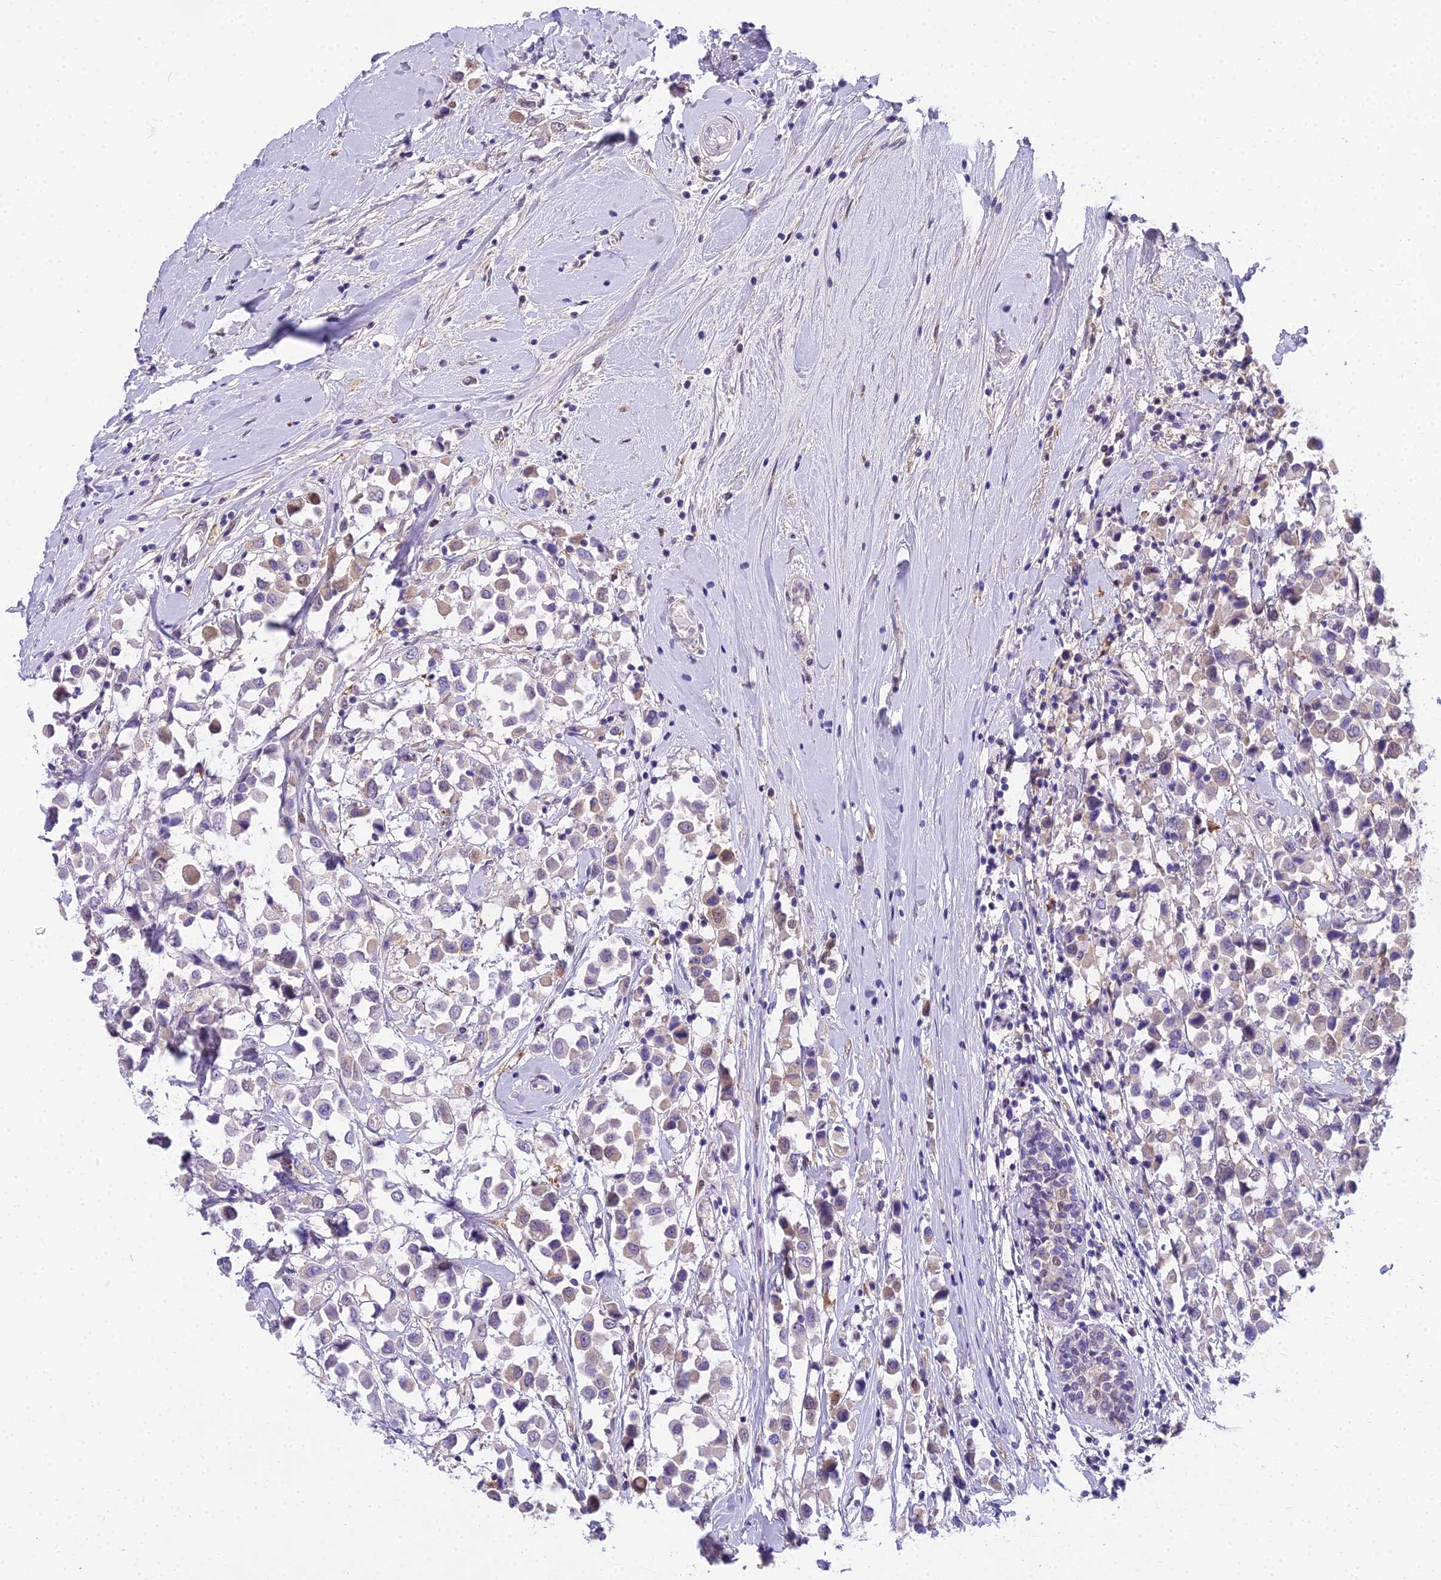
{"staining": {"intensity": "weak", "quantity": "<25%", "location": "nuclear"}, "tissue": "breast cancer", "cell_type": "Tumor cells", "image_type": "cancer", "snomed": [{"axis": "morphology", "description": "Duct carcinoma"}, {"axis": "topography", "description": "Breast"}], "caption": "High magnification brightfield microscopy of breast cancer stained with DAB (brown) and counterstained with hematoxylin (blue): tumor cells show no significant expression.", "gene": "MAT2A", "patient": {"sex": "female", "age": 61}}